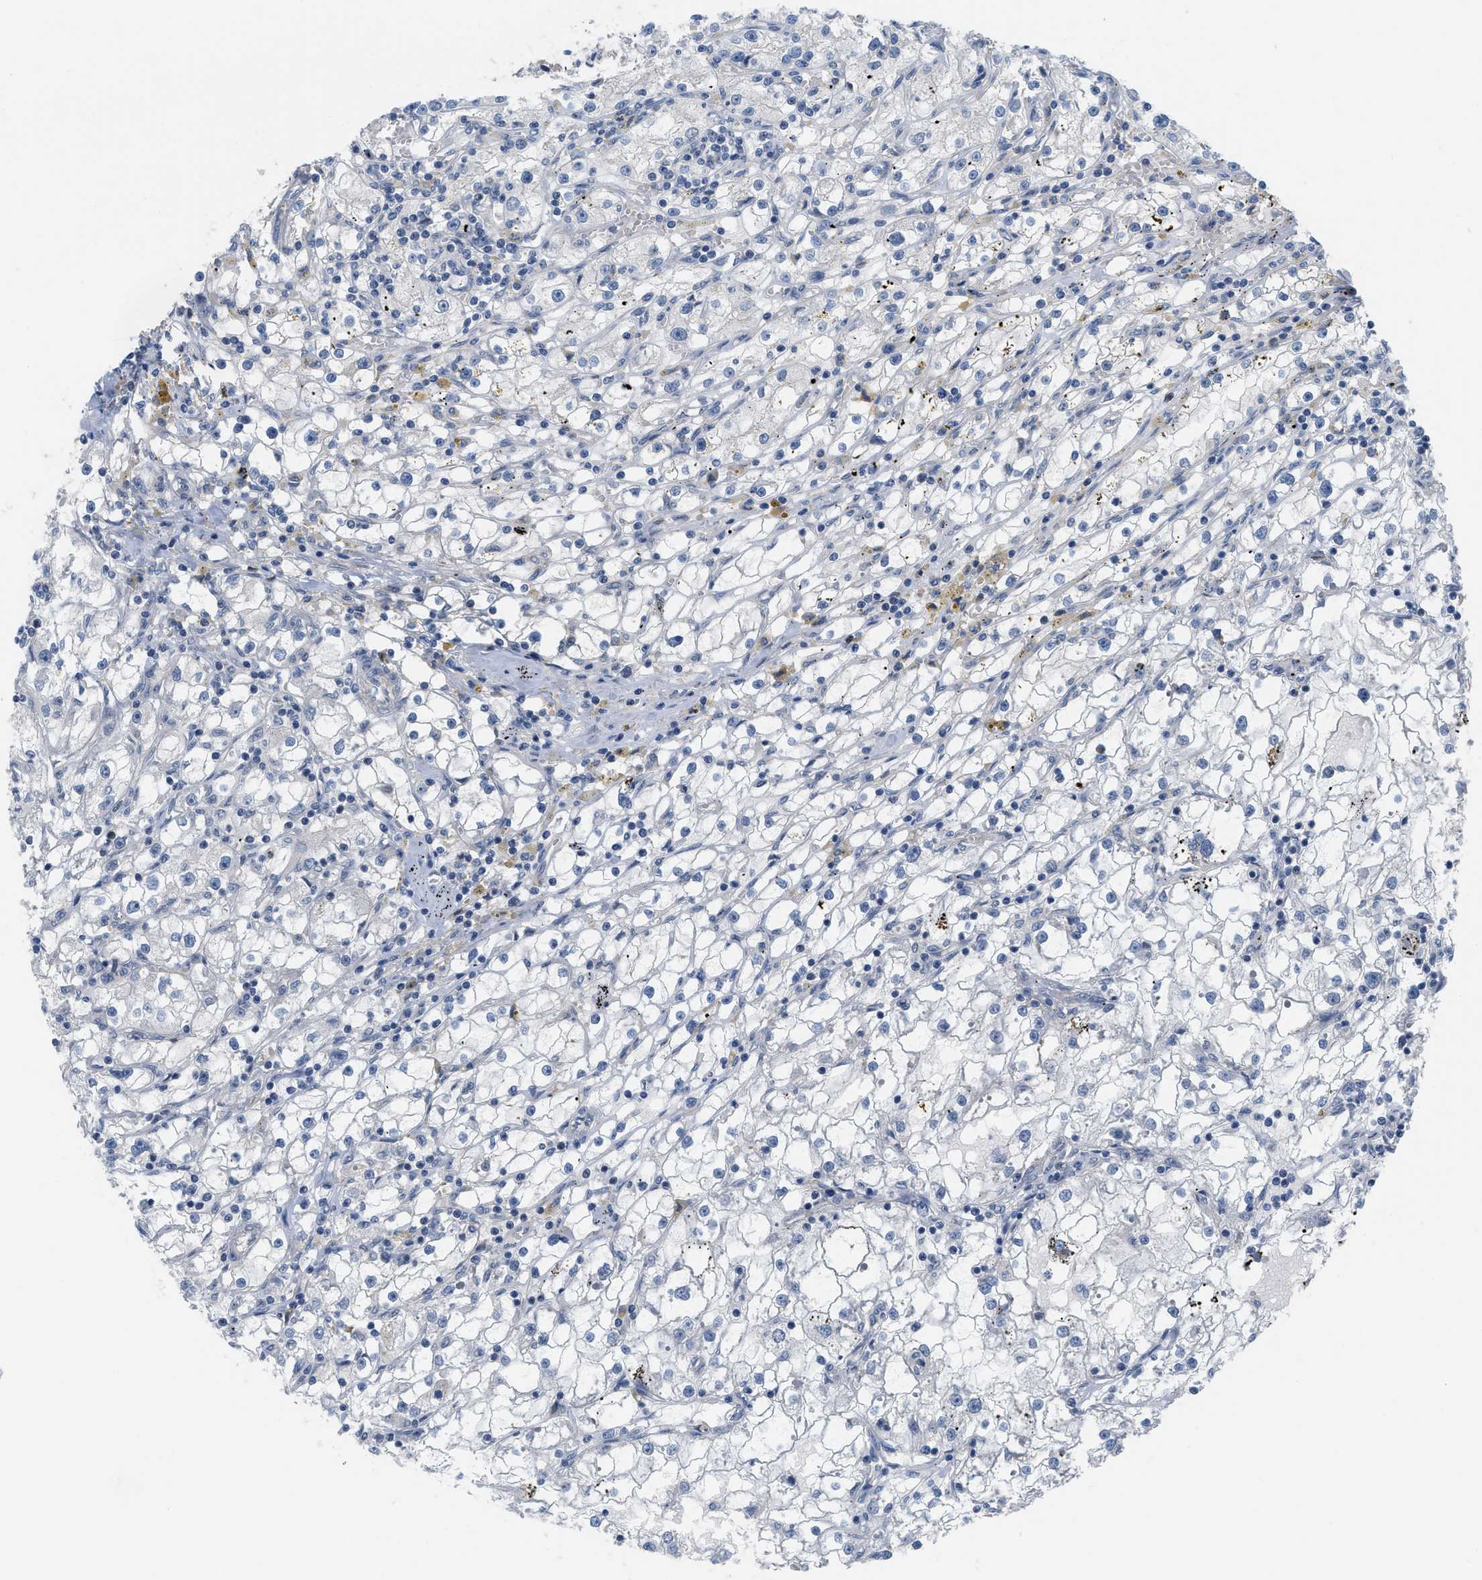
{"staining": {"intensity": "negative", "quantity": "none", "location": "none"}, "tissue": "renal cancer", "cell_type": "Tumor cells", "image_type": "cancer", "snomed": [{"axis": "morphology", "description": "Adenocarcinoma, NOS"}, {"axis": "topography", "description": "Kidney"}], "caption": "This is an immunohistochemistry image of adenocarcinoma (renal). There is no staining in tumor cells.", "gene": "TNFAIP1", "patient": {"sex": "male", "age": 56}}